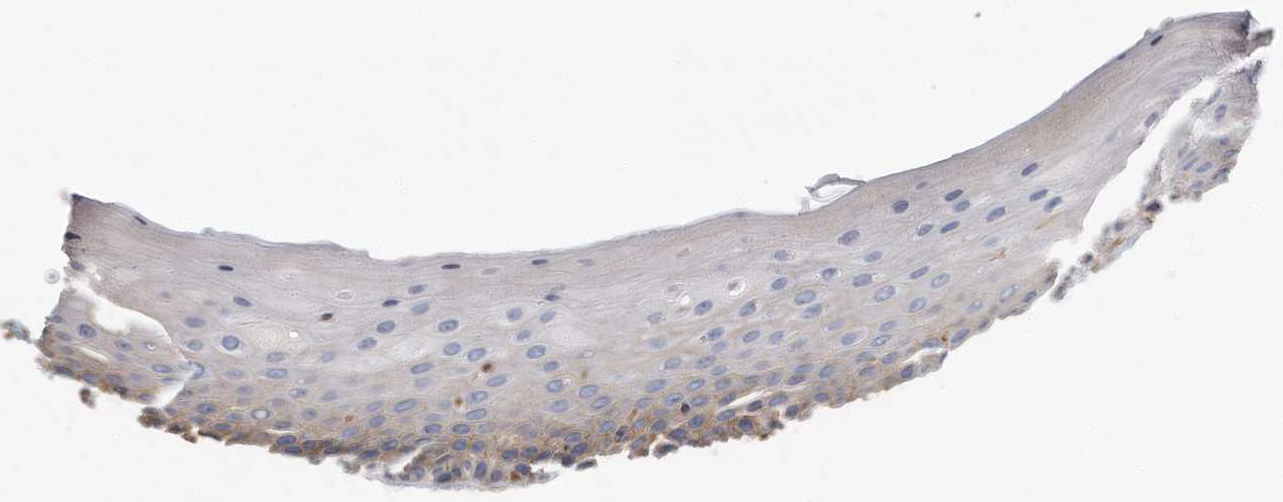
{"staining": {"intensity": "moderate", "quantity": "<25%", "location": "cytoplasmic/membranous"}, "tissue": "oral mucosa", "cell_type": "Squamous epithelial cells", "image_type": "normal", "snomed": [{"axis": "morphology", "description": "Normal tissue, NOS"}, {"axis": "topography", "description": "Oral tissue"}], "caption": "The histopathology image demonstrates immunohistochemical staining of benign oral mucosa. There is moderate cytoplasmic/membranous positivity is identified in approximately <25% of squamous epithelial cells.", "gene": "GPC1", "patient": {"sex": "female", "age": 76}}